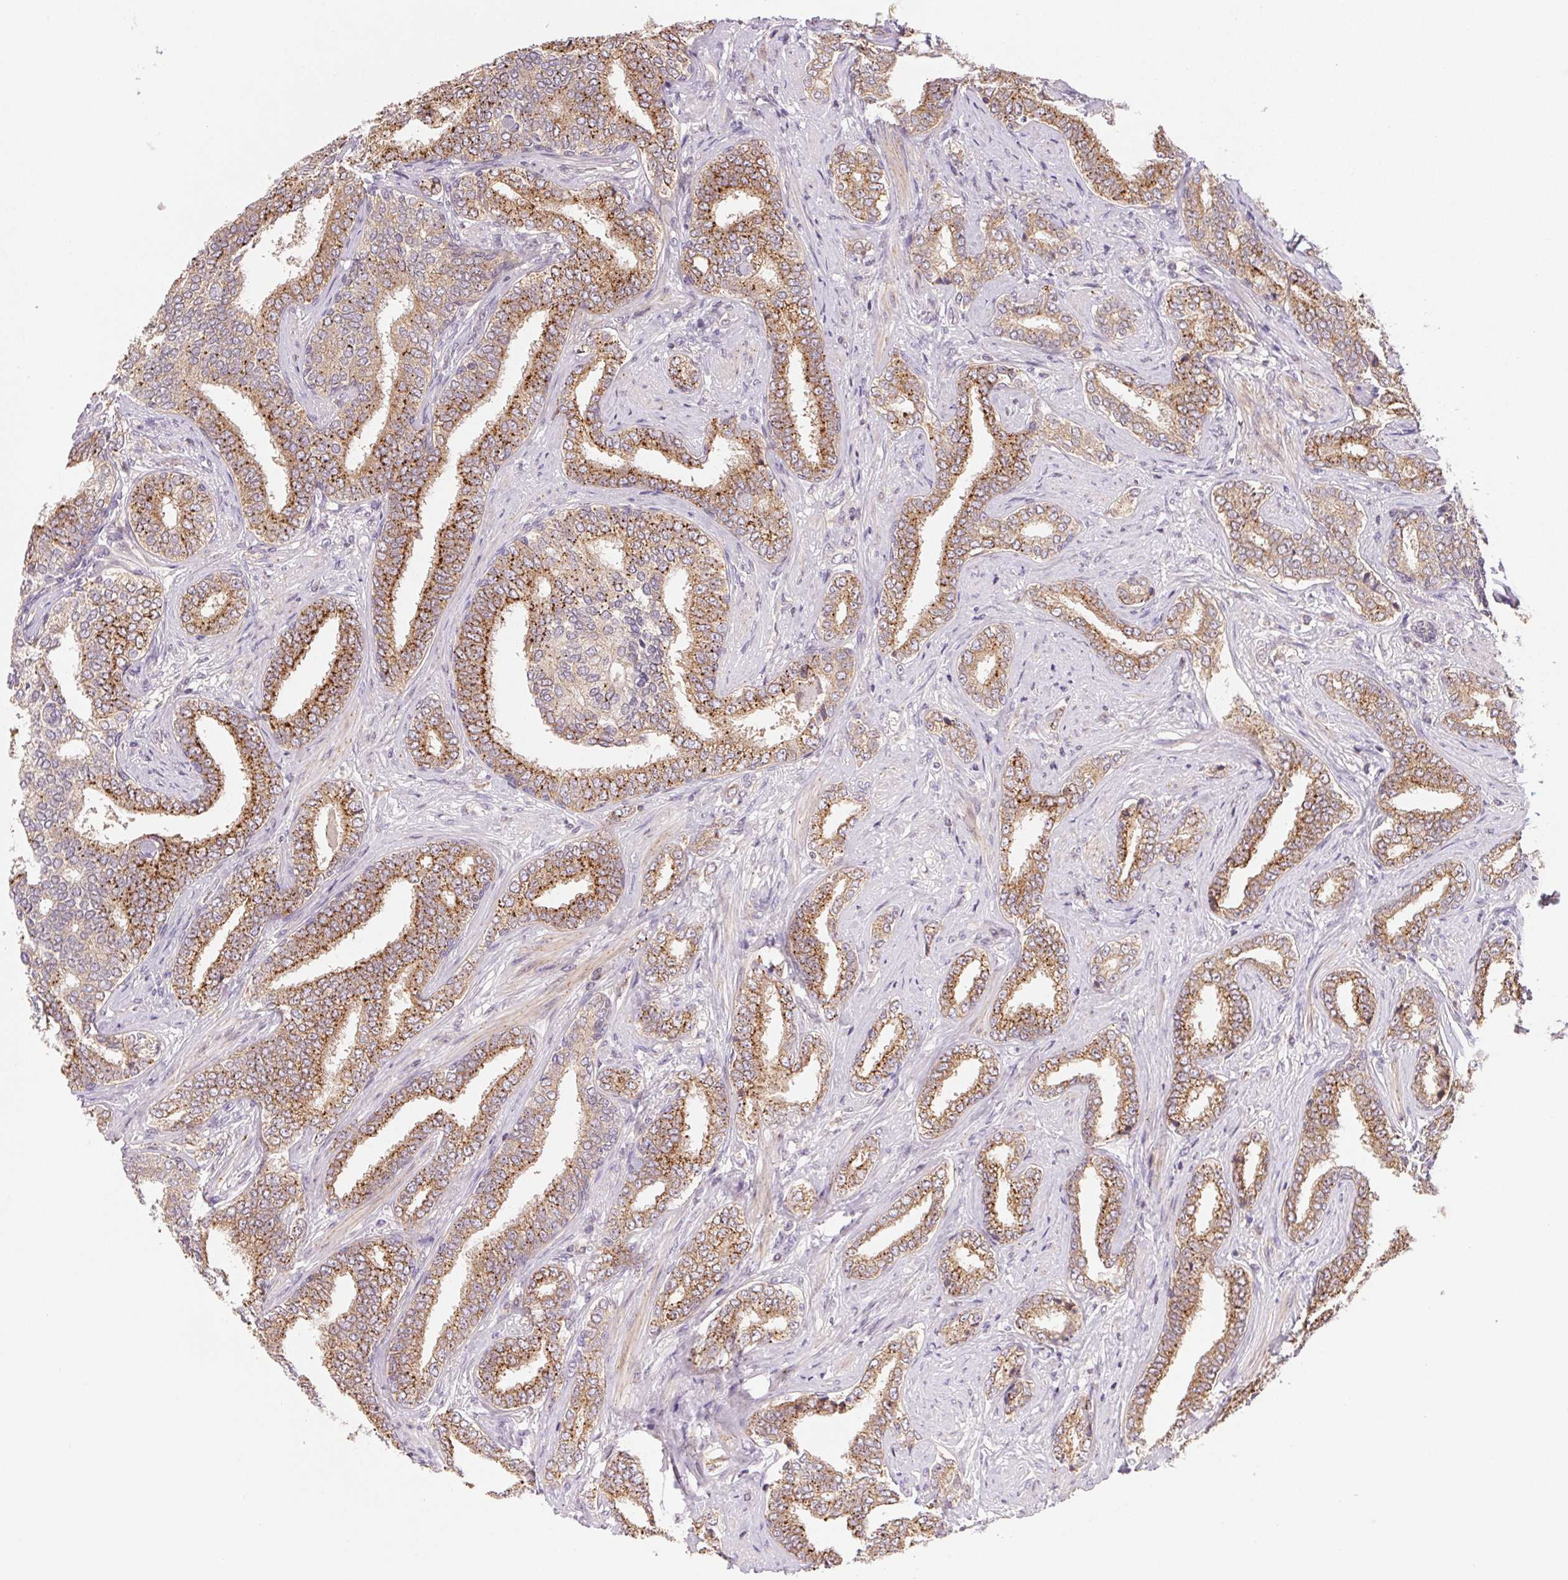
{"staining": {"intensity": "moderate", "quantity": ">75%", "location": "cytoplasmic/membranous"}, "tissue": "prostate cancer", "cell_type": "Tumor cells", "image_type": "cancer", "snomed": [{"axis": "morphology", "description": "Adenocarcinoma, High grade"}, {"axis": "topography", "description": "Prostate"}], "caption": "This photomicrograph displays high-grade adenocarcinoma (prostate) stained with IHC to label a protein in brown. The cytoplasmic/membranous of tumor cells show moderate positivity for the protein. Nuclei are counter-stained blue.", "gene": "BNIP5", "patient": {"sex": "male", "age": 72}}